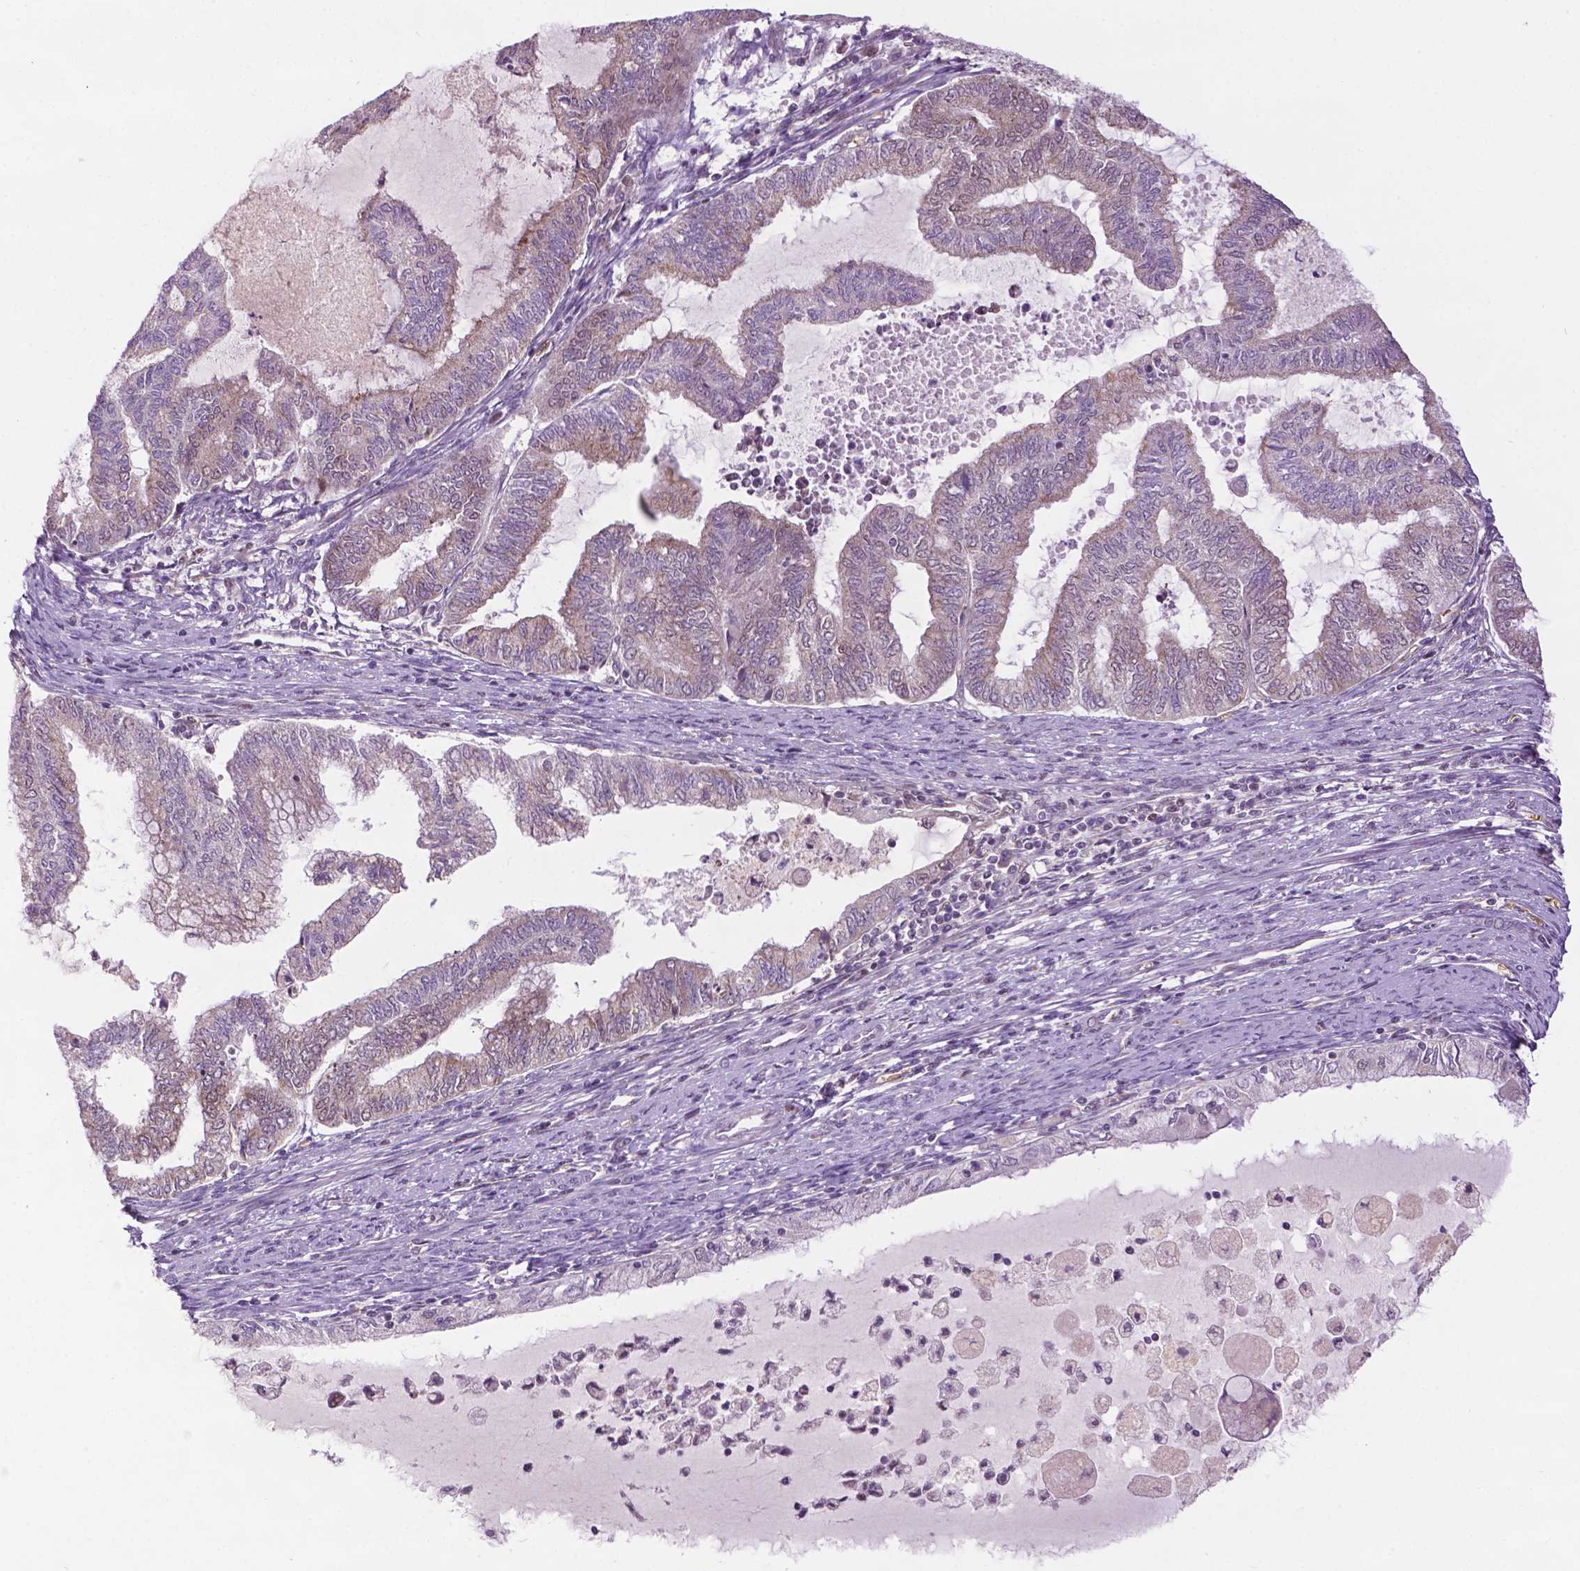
{"staining": {"intensity": "negative", "quantity": "none", "location": "none"}, "tissue": "endometrial cancer", "cell_type": "Tumor cells", "image_type": "cancer", "snomed": [{"axis": "morphology", "description": "Adenocarcinoma, NOS"}, {"axis": "topography", "description": "Endometrium"}], "caption": "High power microscopy photomicrograph of an immunohistochemistry photomicrograph of endometrial cancer, revealing no significant positivity in tumor cells.", "gene": "ZNF41", "patient": {"sex": "female", "age": 79}}